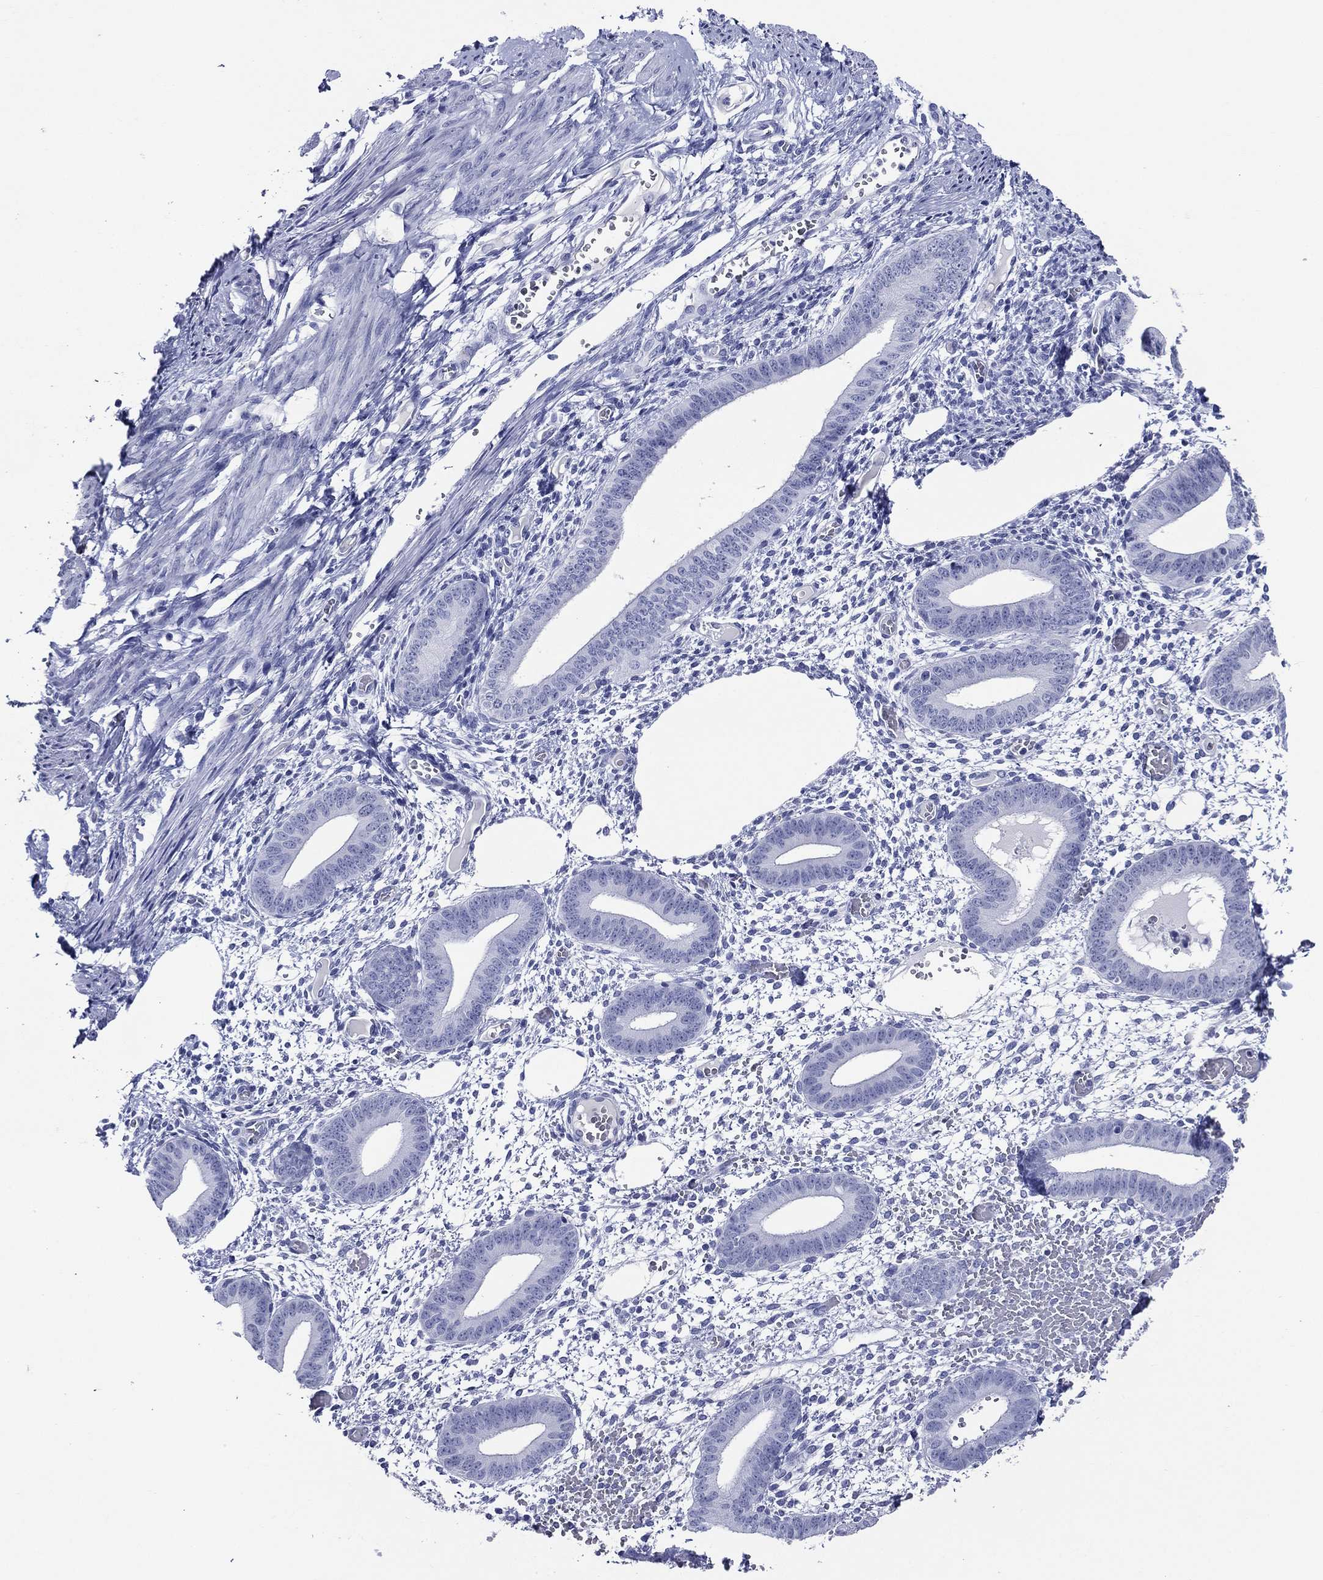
{"staining": {"intensity": "negative", "quantity": "none", "location": "none"}, "tissue": "endometrium", "cell_type": "Cells in endometrial stroma", "image_type": "normal", "snomed": [{"axis": "morphology", "description": "Normal tissue, NOS"}, {"axis": "topography", "description": "Endometrium"}], "caption": "An immunohistochemistry (IHC) image of unremarkable endometrium is shown. There is no staining in cells in endometrial stroma of endometrium. (Brightfield microscopy of DAB (3,3'-diaminobenzidine) immunohistochemistry at high magnification).", "gene": "ACE2", "patient": {"sex": "female", "age": 42}}